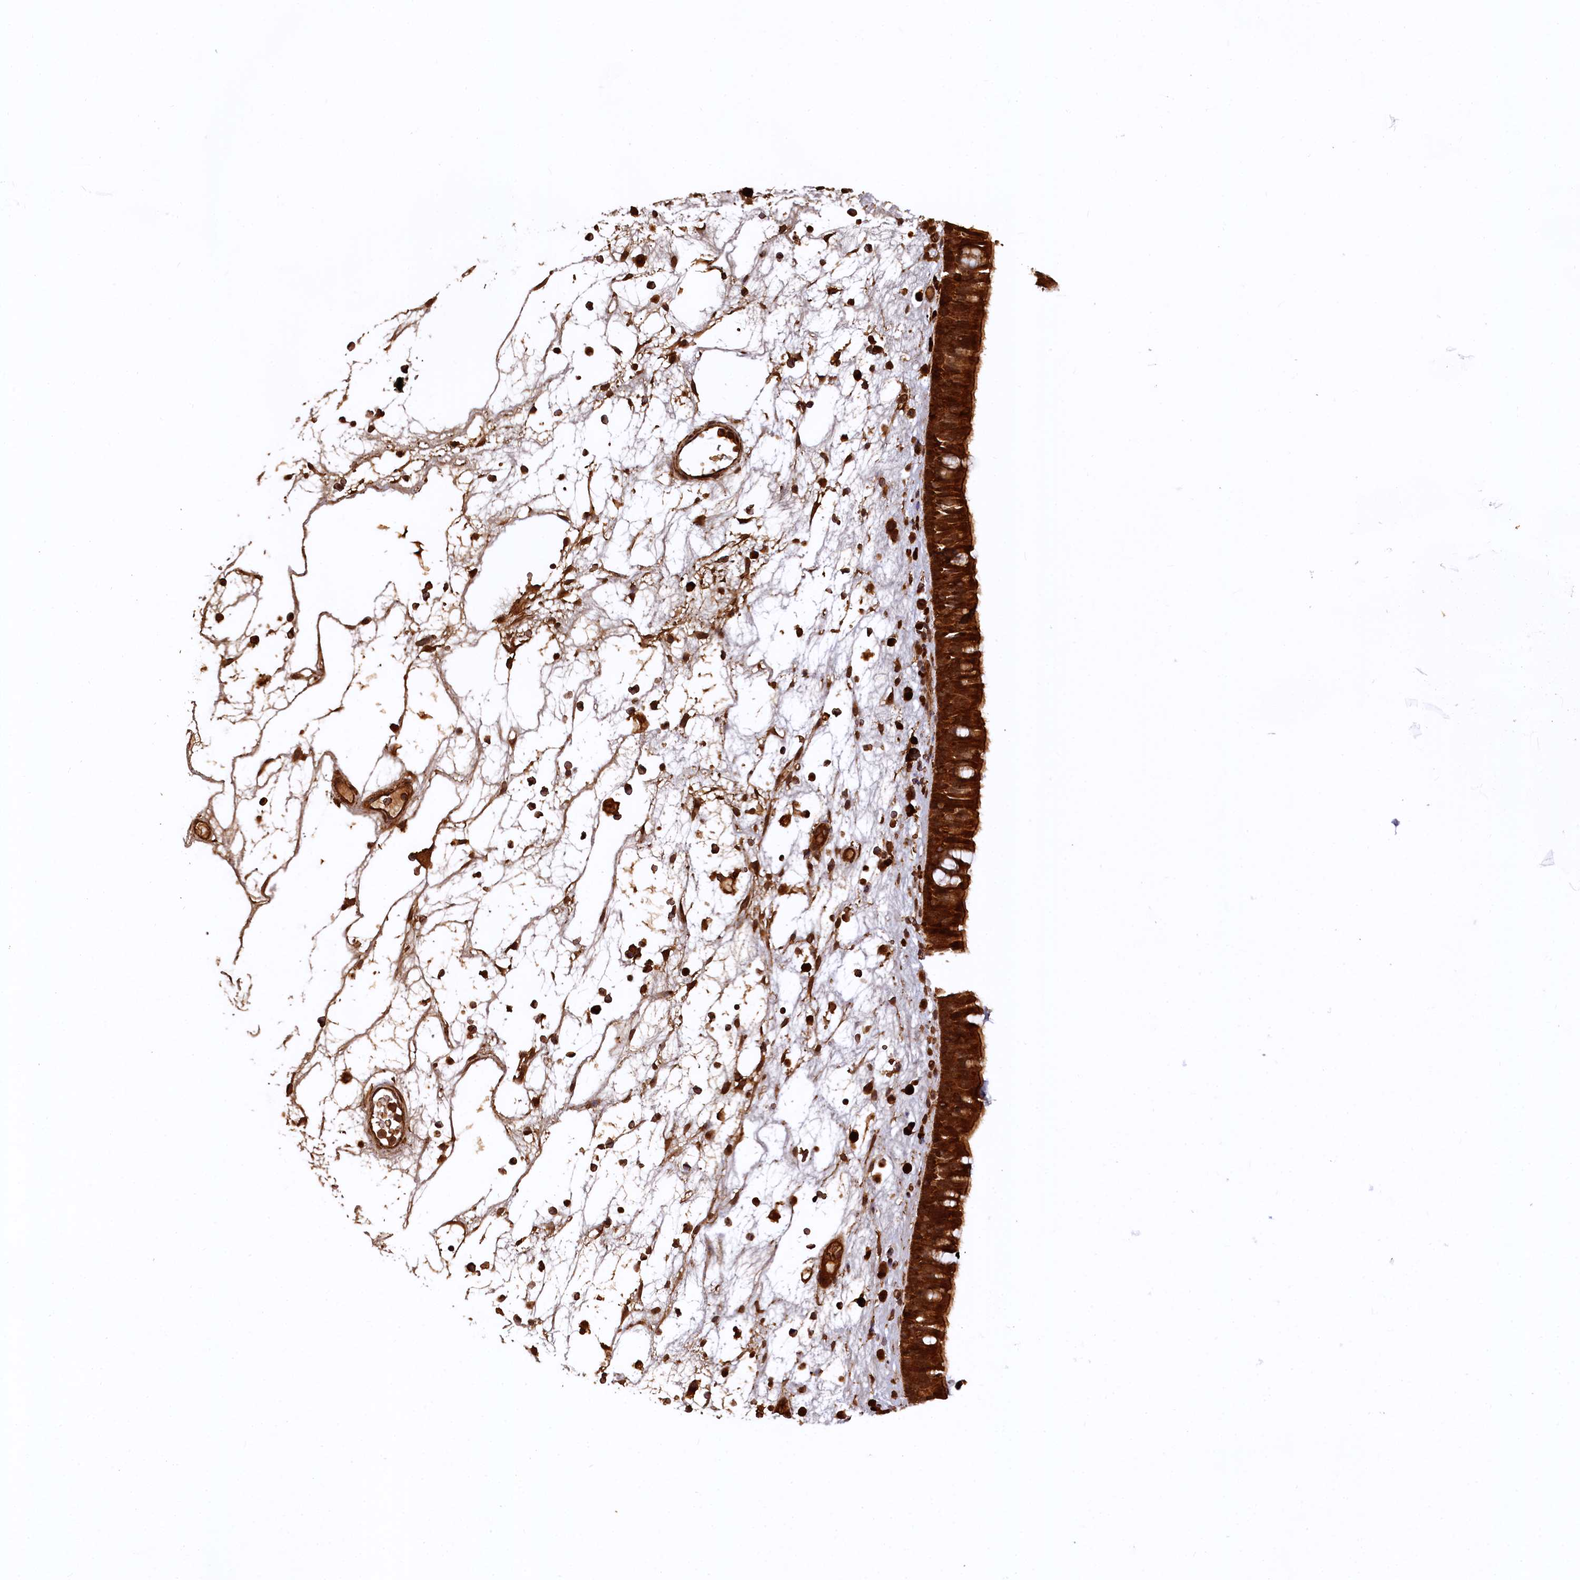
{"staining": {"intensity": "strong", "quantity": ">75%", "location": "cytoplasmic/membranous"}, "tissue": "nasopharynx", "cell_type": "Respiratory epithelial cells", "image_type": "normal", "snomed": [{"axis": "morphology", "description": "Normal tissue, NOS"}, {"axis": "morphology", "description": "Inflammation, NOS"}, {"axis": "morphology", "description": "Malignant melanoma, Metastatic site"}, {"axis": "topography", "description": "Nasopharynx"}], "caption": "Immunohistochemistry (DAB (3,3'-diaminobenzidine)) staining of benign nasopharynx displays strong cytoplasmic/membranous protein expression in about >75% of respiratory epithelial cells.", "gene": "STUB1", "patient": {"sex": "male", "age": 70}}